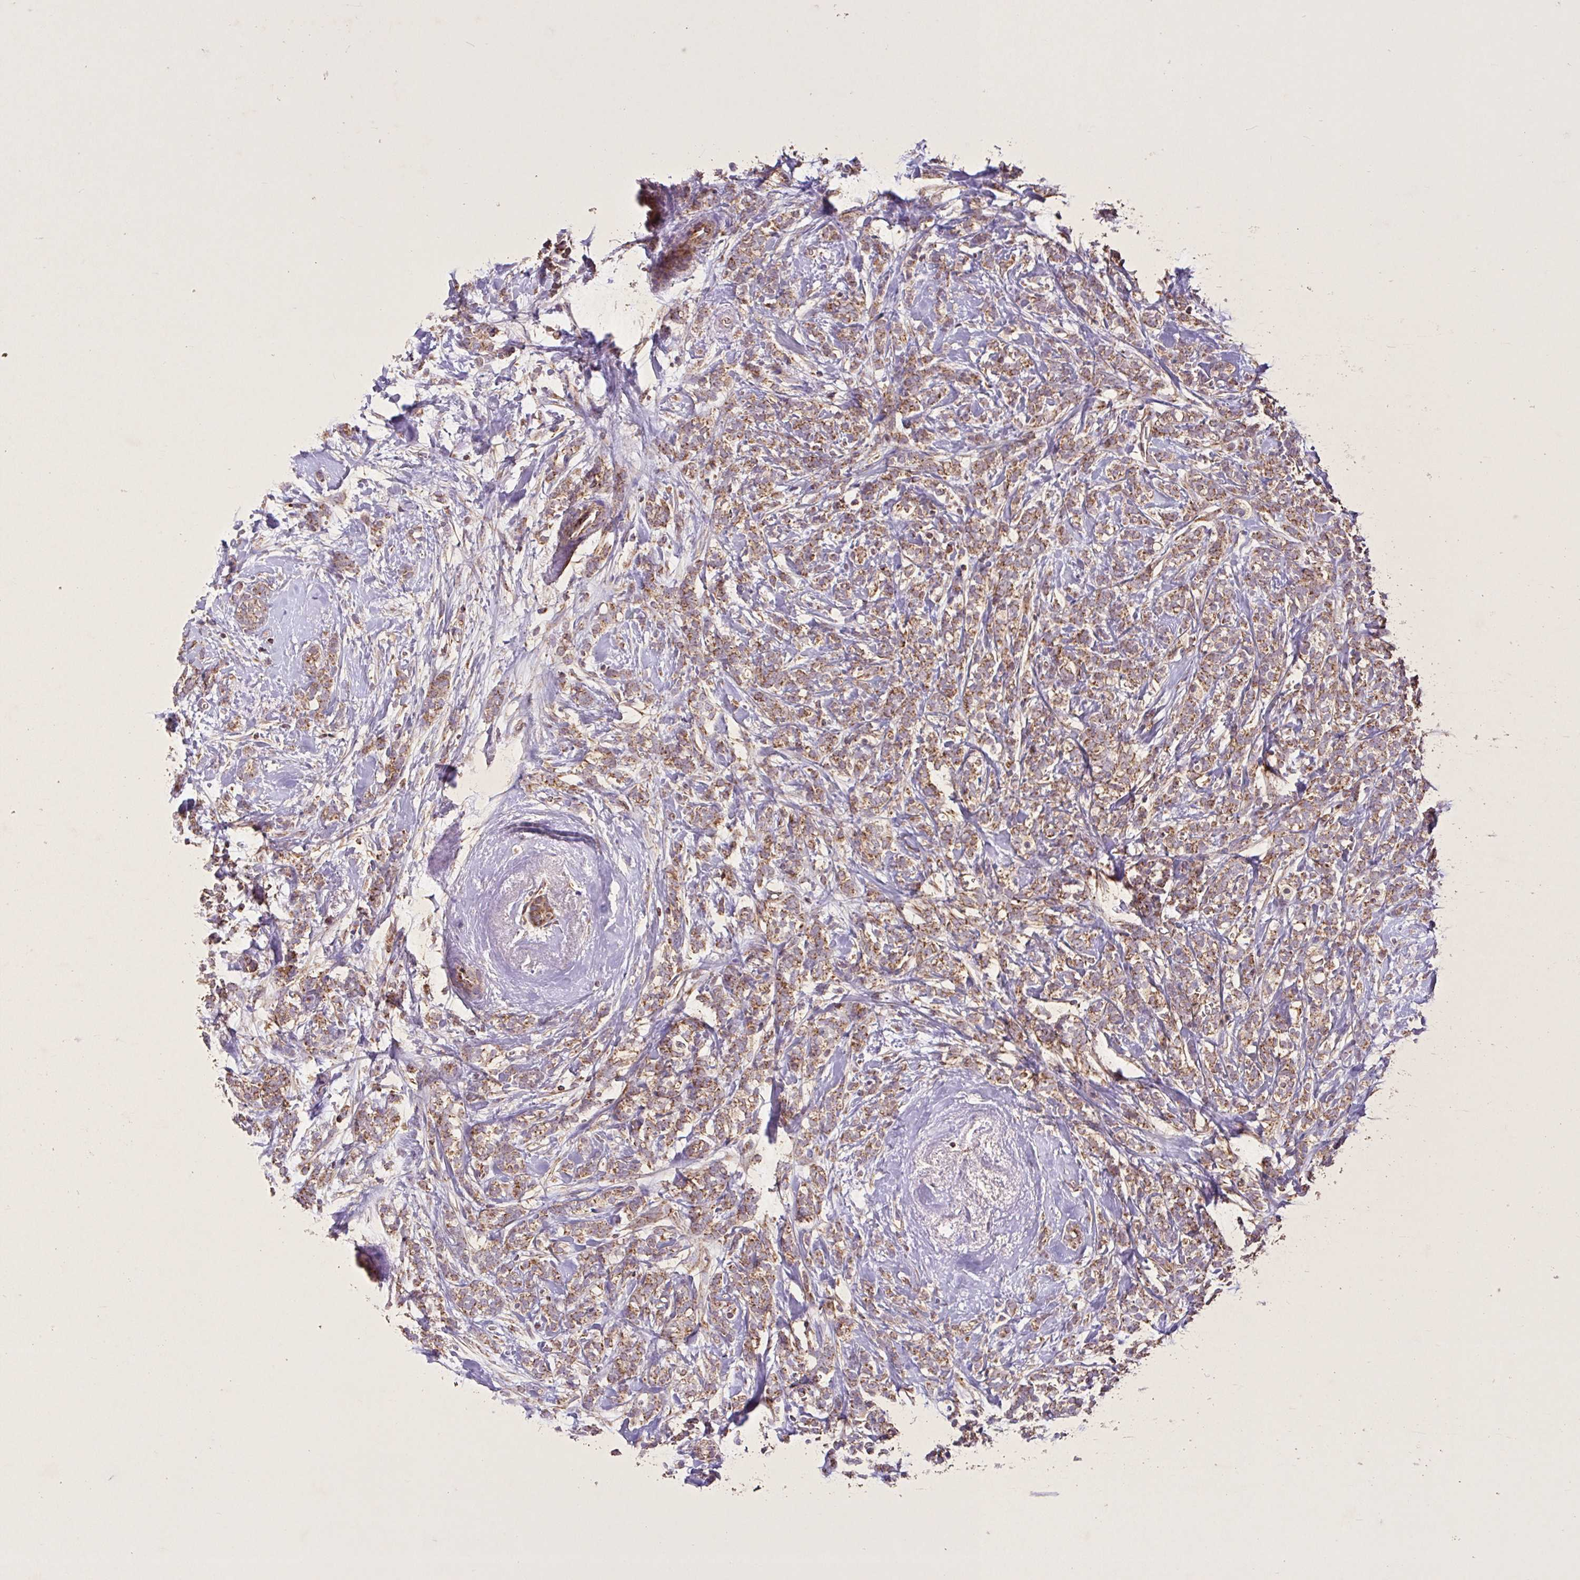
{"staining": {"intensity": "moderate", "quantity": ">75%", "location": "cytoplasmic/membranous"}, "tissue": "breast cancer", "cell_type": "Tumor cells", "image_type": "cancer", "snomed": [{"axis": "morphology", "description": "Lobular carcinoma"}, {"axis": "topography", "description": "Breast"}], "caption": "The photomicrograph reveals staining of breast cancer, revealing moderate cytoplasmic/membranous protein expression (brown color) within tumor cells.", "gene": "AGK", "patient": {"sex": "female", "age": 59}}